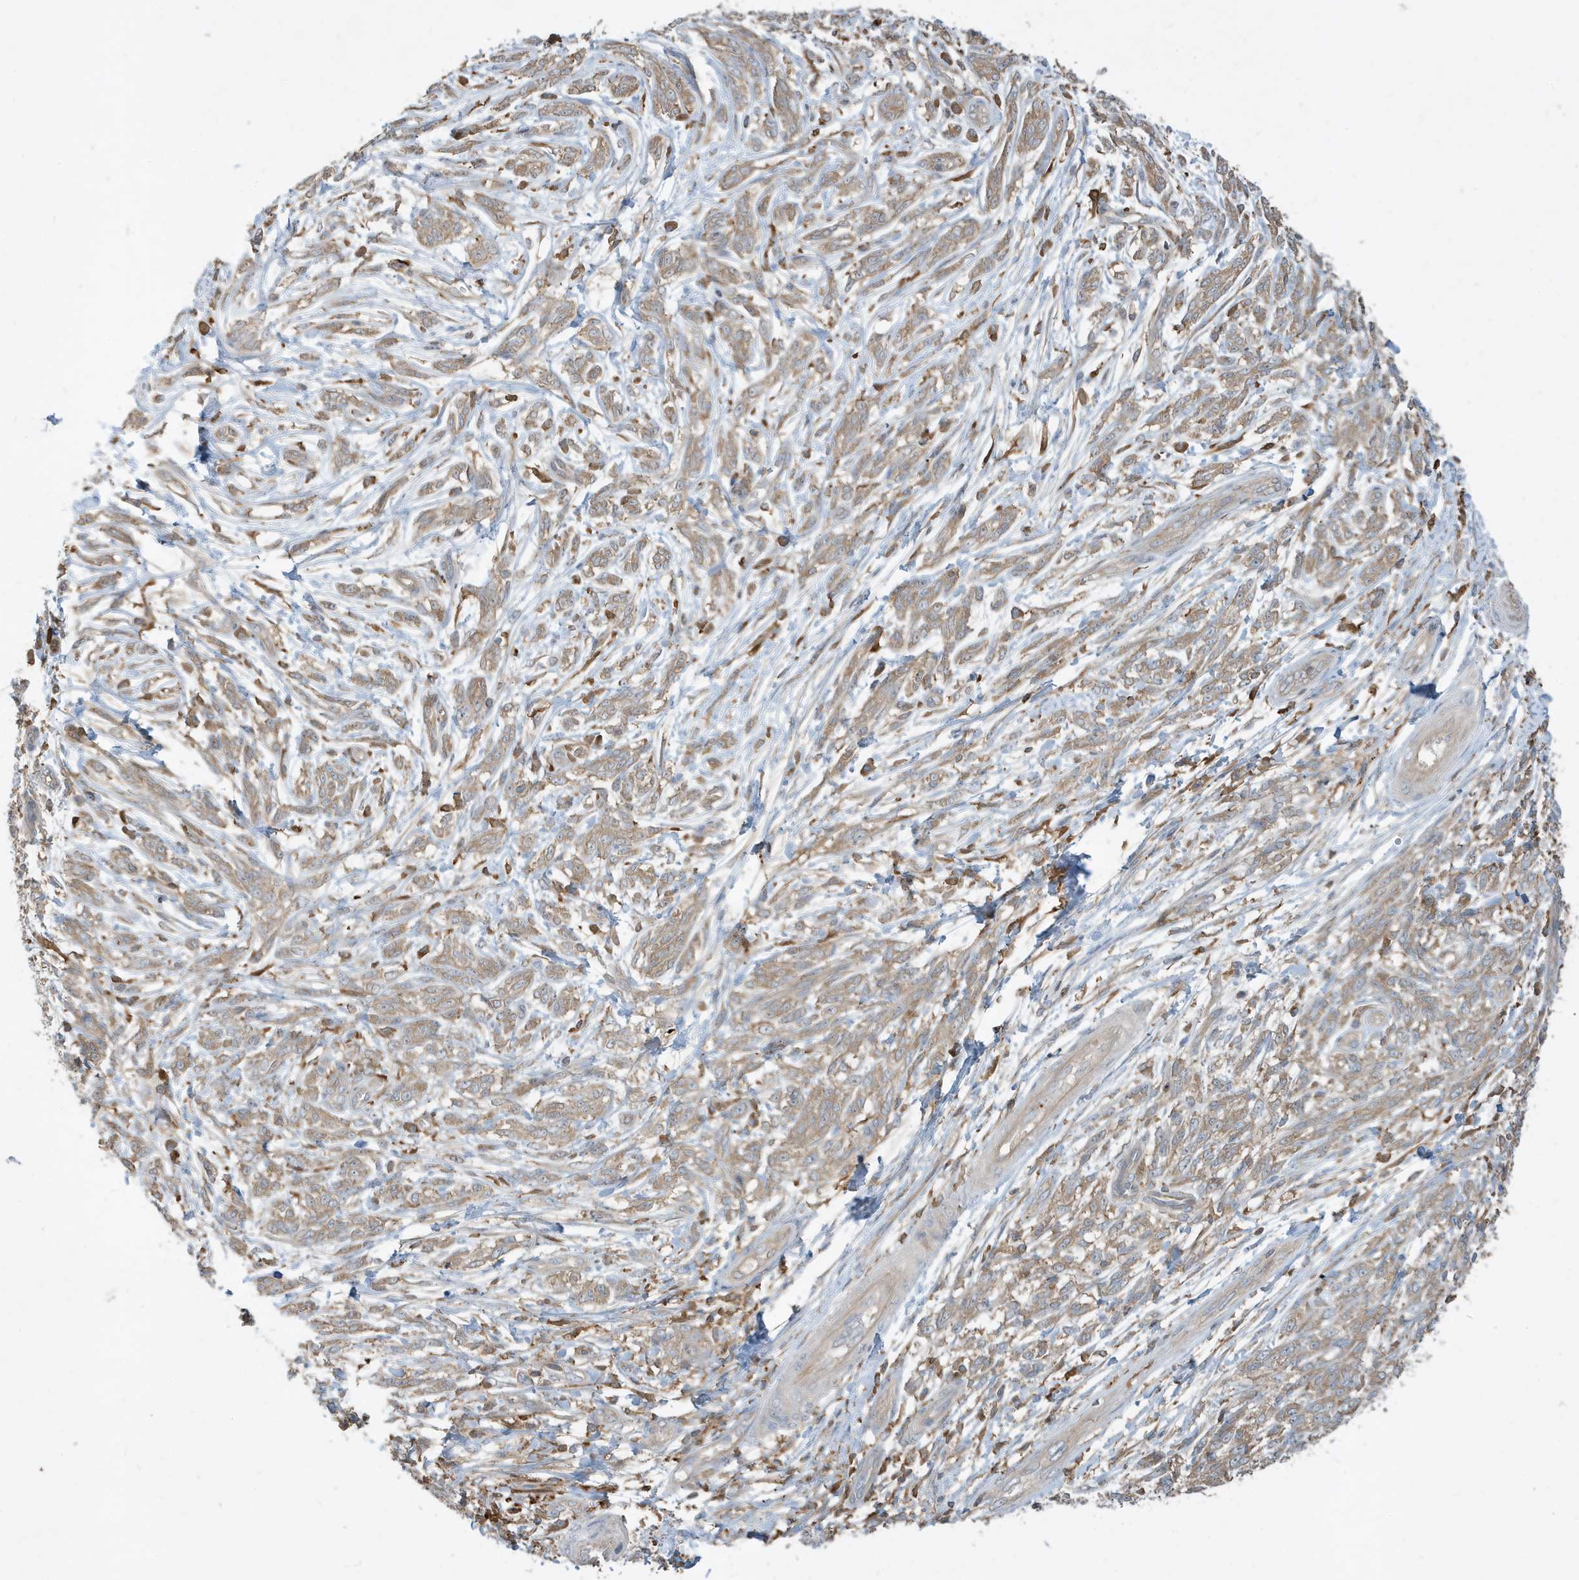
{"staining": {"intensity": "weak", "quantity": "25%-75%", "location": "cytoplasmic/membranous"}, "tissue": "melanoma", "cell_type": "Tumor cells", "image_type": "cancer", "snomed": [{"axis": "morphology", "description": "Malignant melanoma, NOS"}, {"axis": "topography", "description": "Skin"}], "caption": "DAB immunohistochemical staining of human melanoma demonstrates weak cytoplasmic/membranous protein positivity in approximately 25%-75% of tumor cells.", "gene": "ABTB1", "patient": {"sex": "male", "age": 49}}